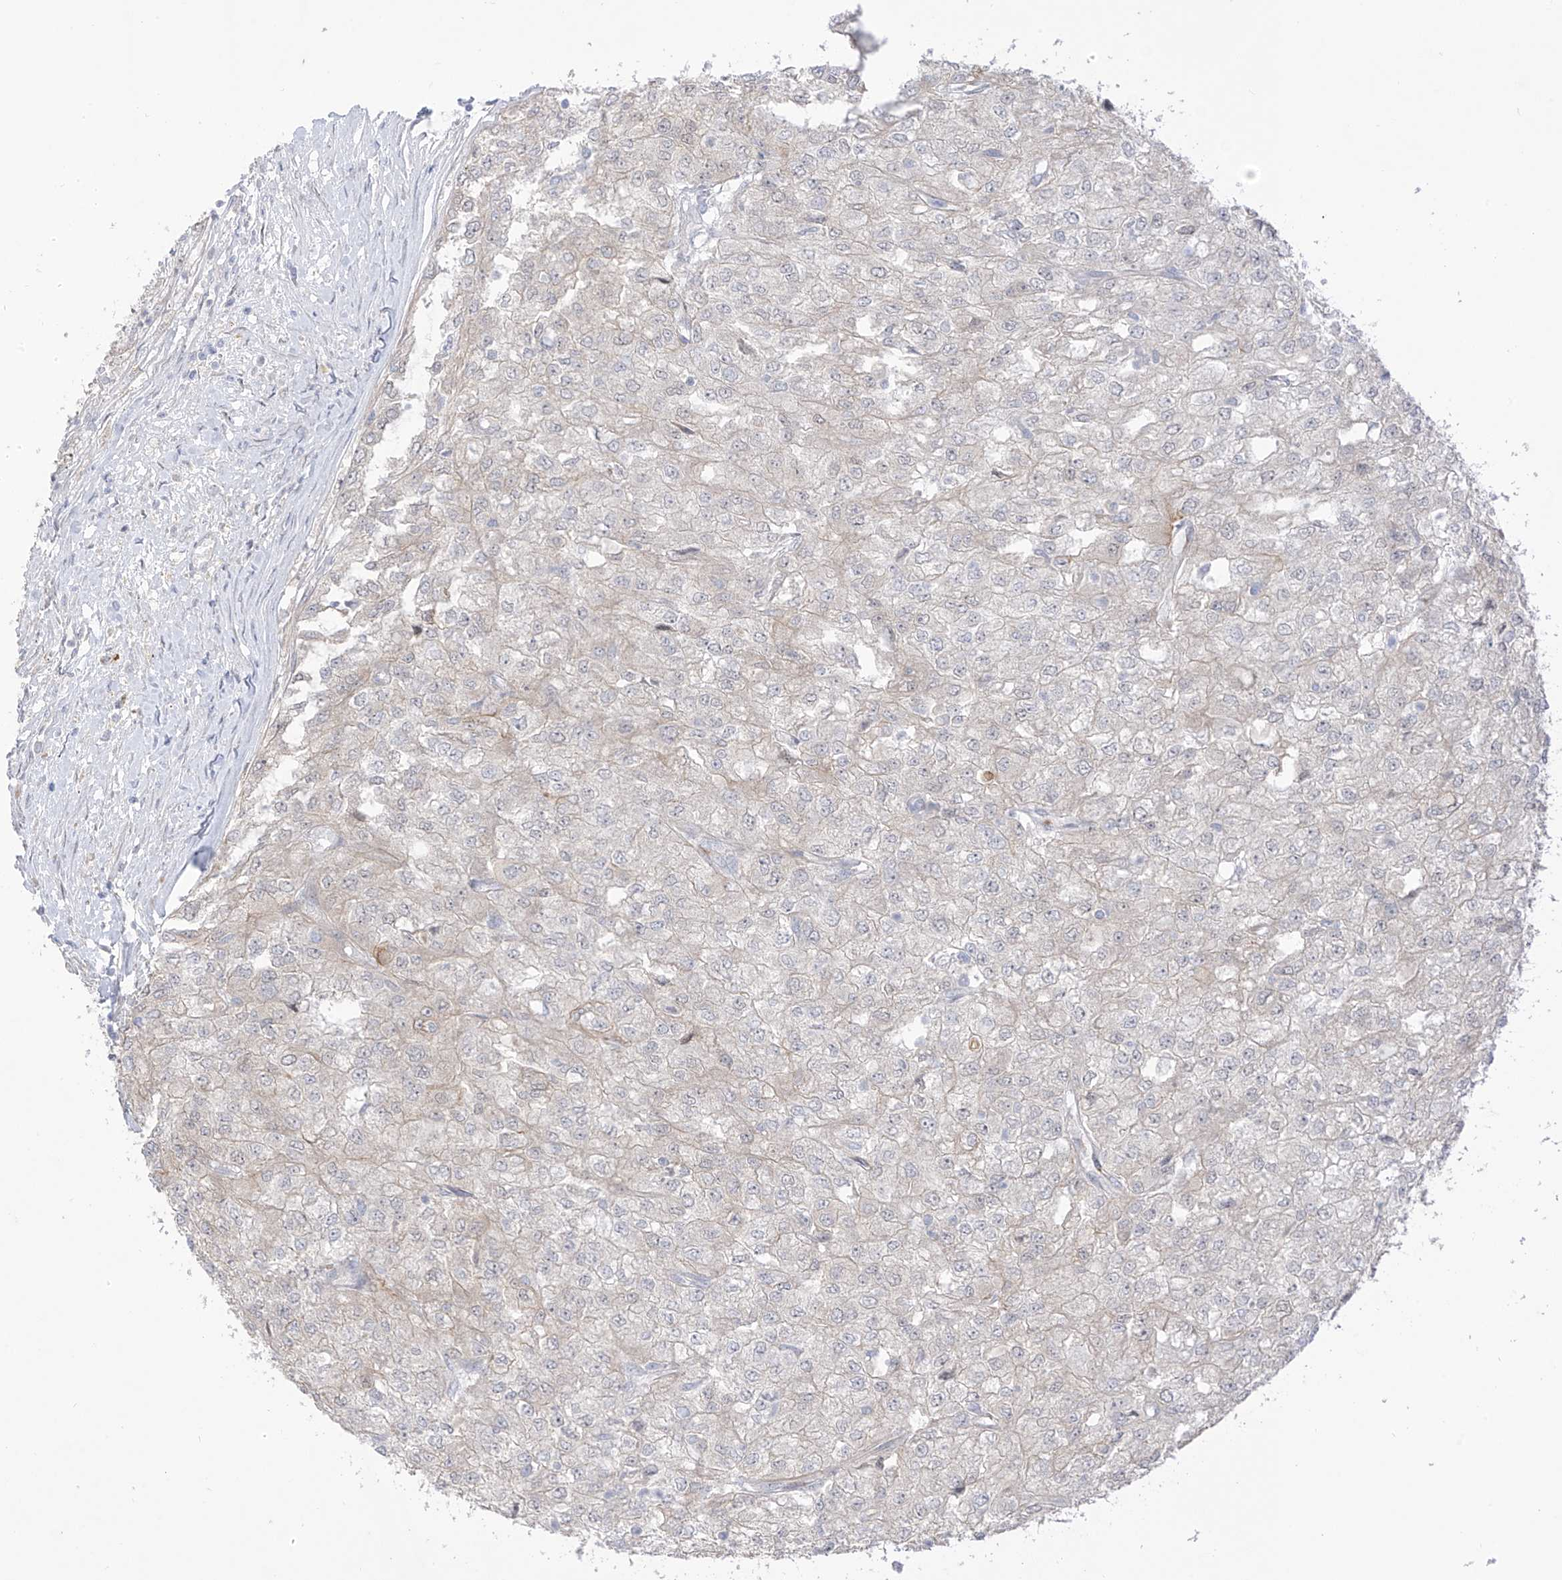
{"staining": {"intensity": "negative", "quantity": "none", "location": "none"}, "tissue": "renal cancer", "cell_type": "Tumor cells", "image_type": "cancer", "snomed": [{"axis": "morphology", "description": "Adenocarcinoma, NOS"}, {"axis": "topography", "description": "Kidney"}], "caption": "DAB (3,3'-diaminobenzidine) immunohistochemical staining of adenocarcinoma (renal) displays no significant expression in tumor cells.", "gene": "EIPR1", "patient": {"sex": "female", "age": 54}}